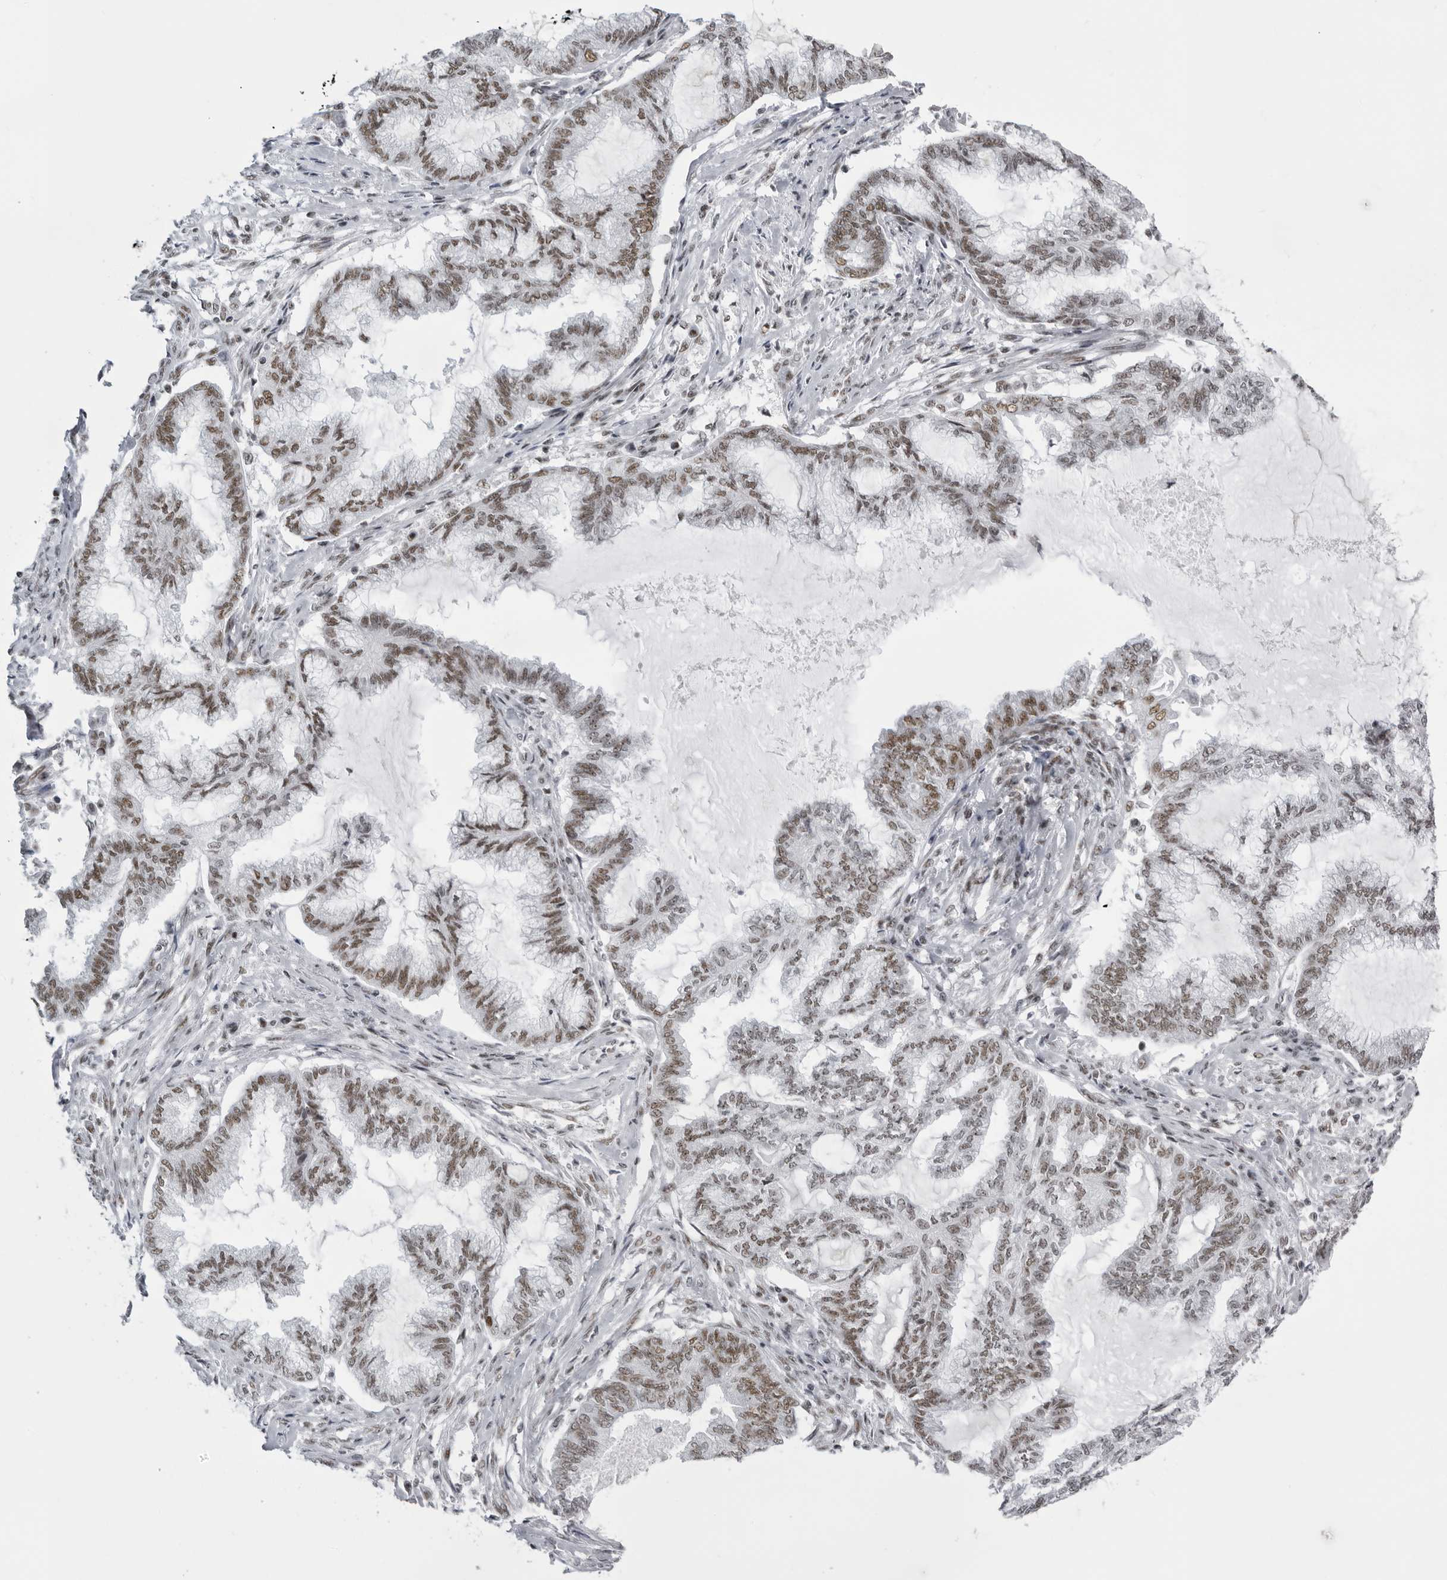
{"staining": {"intensity": "moderate", "quantity": ">75%", "location": "nuclear"}, "tissue": "endometrial cancer", "cell_type": "Tumor cells", "image_type": "cancer", "snomed": [{"axis": "morphology", "description": "Adenocarcinoma, NOS"}, {"axis": "topography", "description": "Endometrium"}], "caption": "High-power microscopy captured an immunohistochemistry histopathology image of adenocarcinoma (endometrial), revealing moderate nuclear staining in approximately >75% of tumor cells.", "gene": "DHX9", "patient": {"sex": "female", "age": 86}}